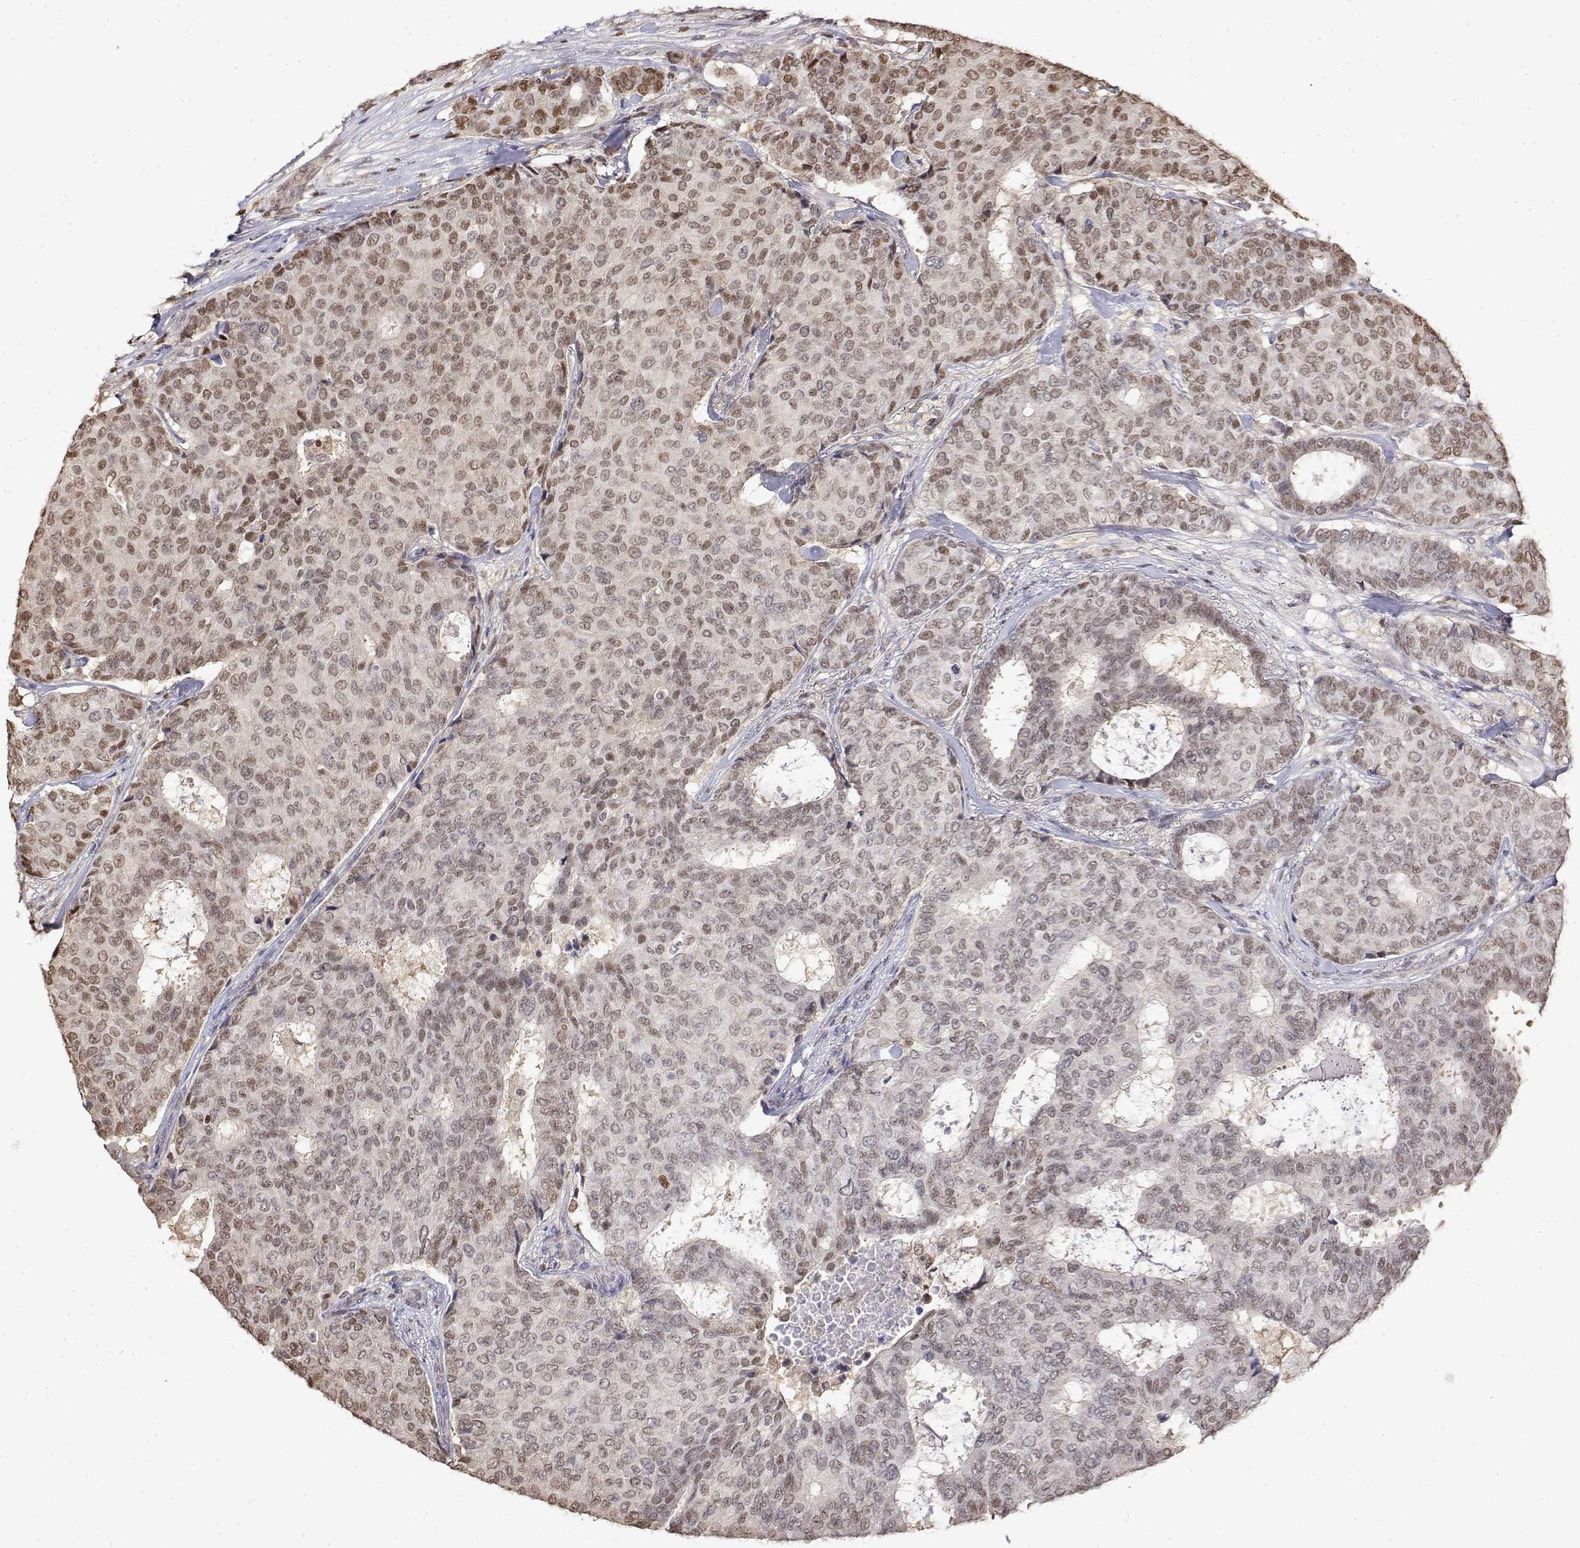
{"staining": {"intensity": "weak", "quantity": ">75%", "location": "nuclear"}, "tissue": "breast cancer", "cell_type": "Tumor cells", "image_type": "cancer", "snomed": [{"axis": "morphology", "description": "Duct carcinoma"}, {"axis": "topography", "description": "Breast"}], "caption": "IHC micrograph of human breast cancer (intraductal carcinoma) stained for a protein (brown), which shows low levels of weak nuclear staining in about >75% of tumor cells.", "gene": "TPI1", "patient": {"sex": "female", "age": 75}}